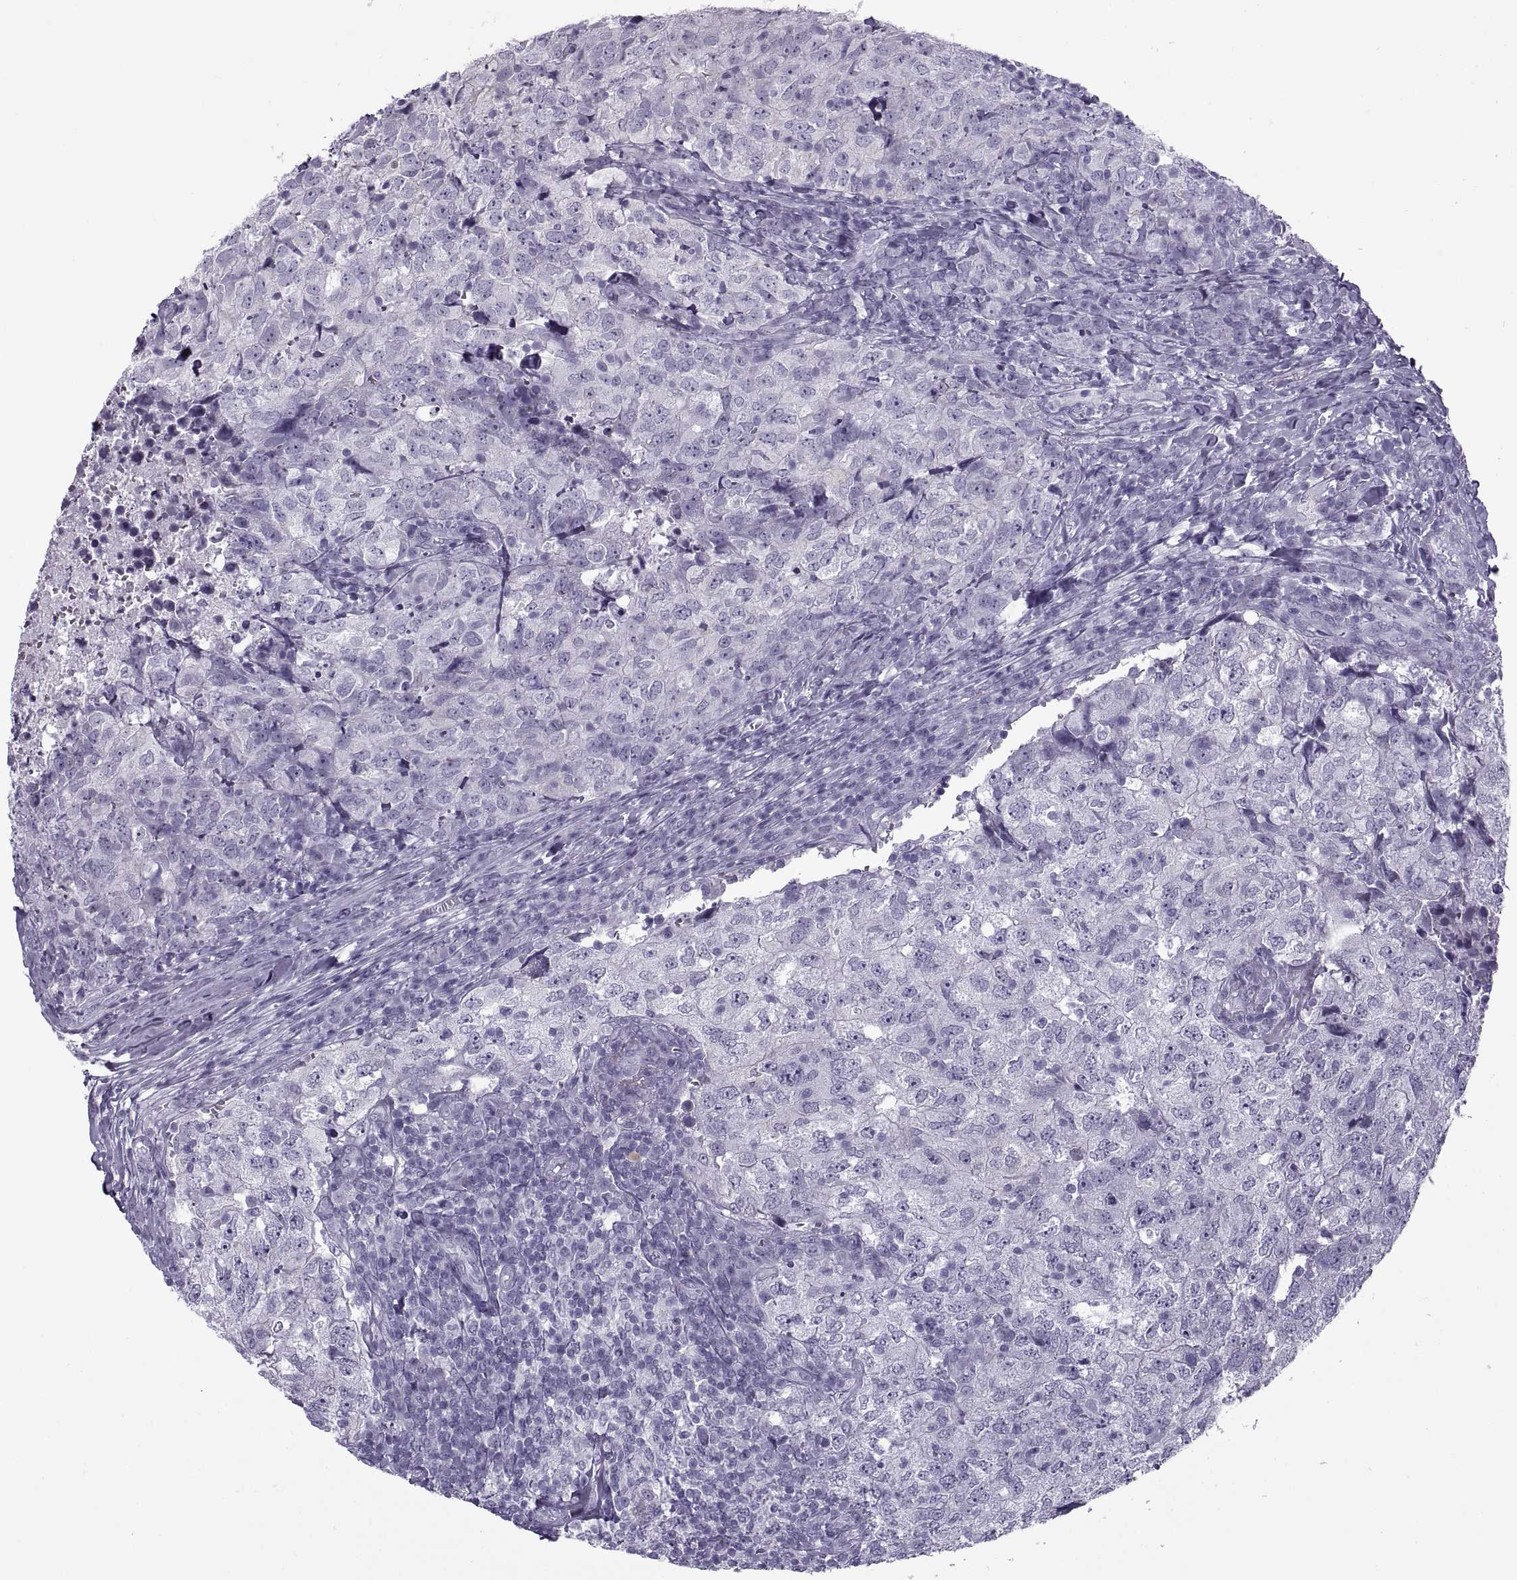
{"staining": {"intensity": "negative", "quantity": "none", "location": "none"}, "tissue": "breast cancer", "cell_type": "Tumor cells", "image_type": "cancer", "snomed": [{"axis": "morphology", "description": "Duct carcinoma"}, {"axis": "topography", "description": "Breast"}], "caption": "This is an IHC histopathology image of human breast intraductal carcinoma. There is no staining in tumor cells.", "gene": "RLBP1", "patient": {"sex": "female", "age": 30}}